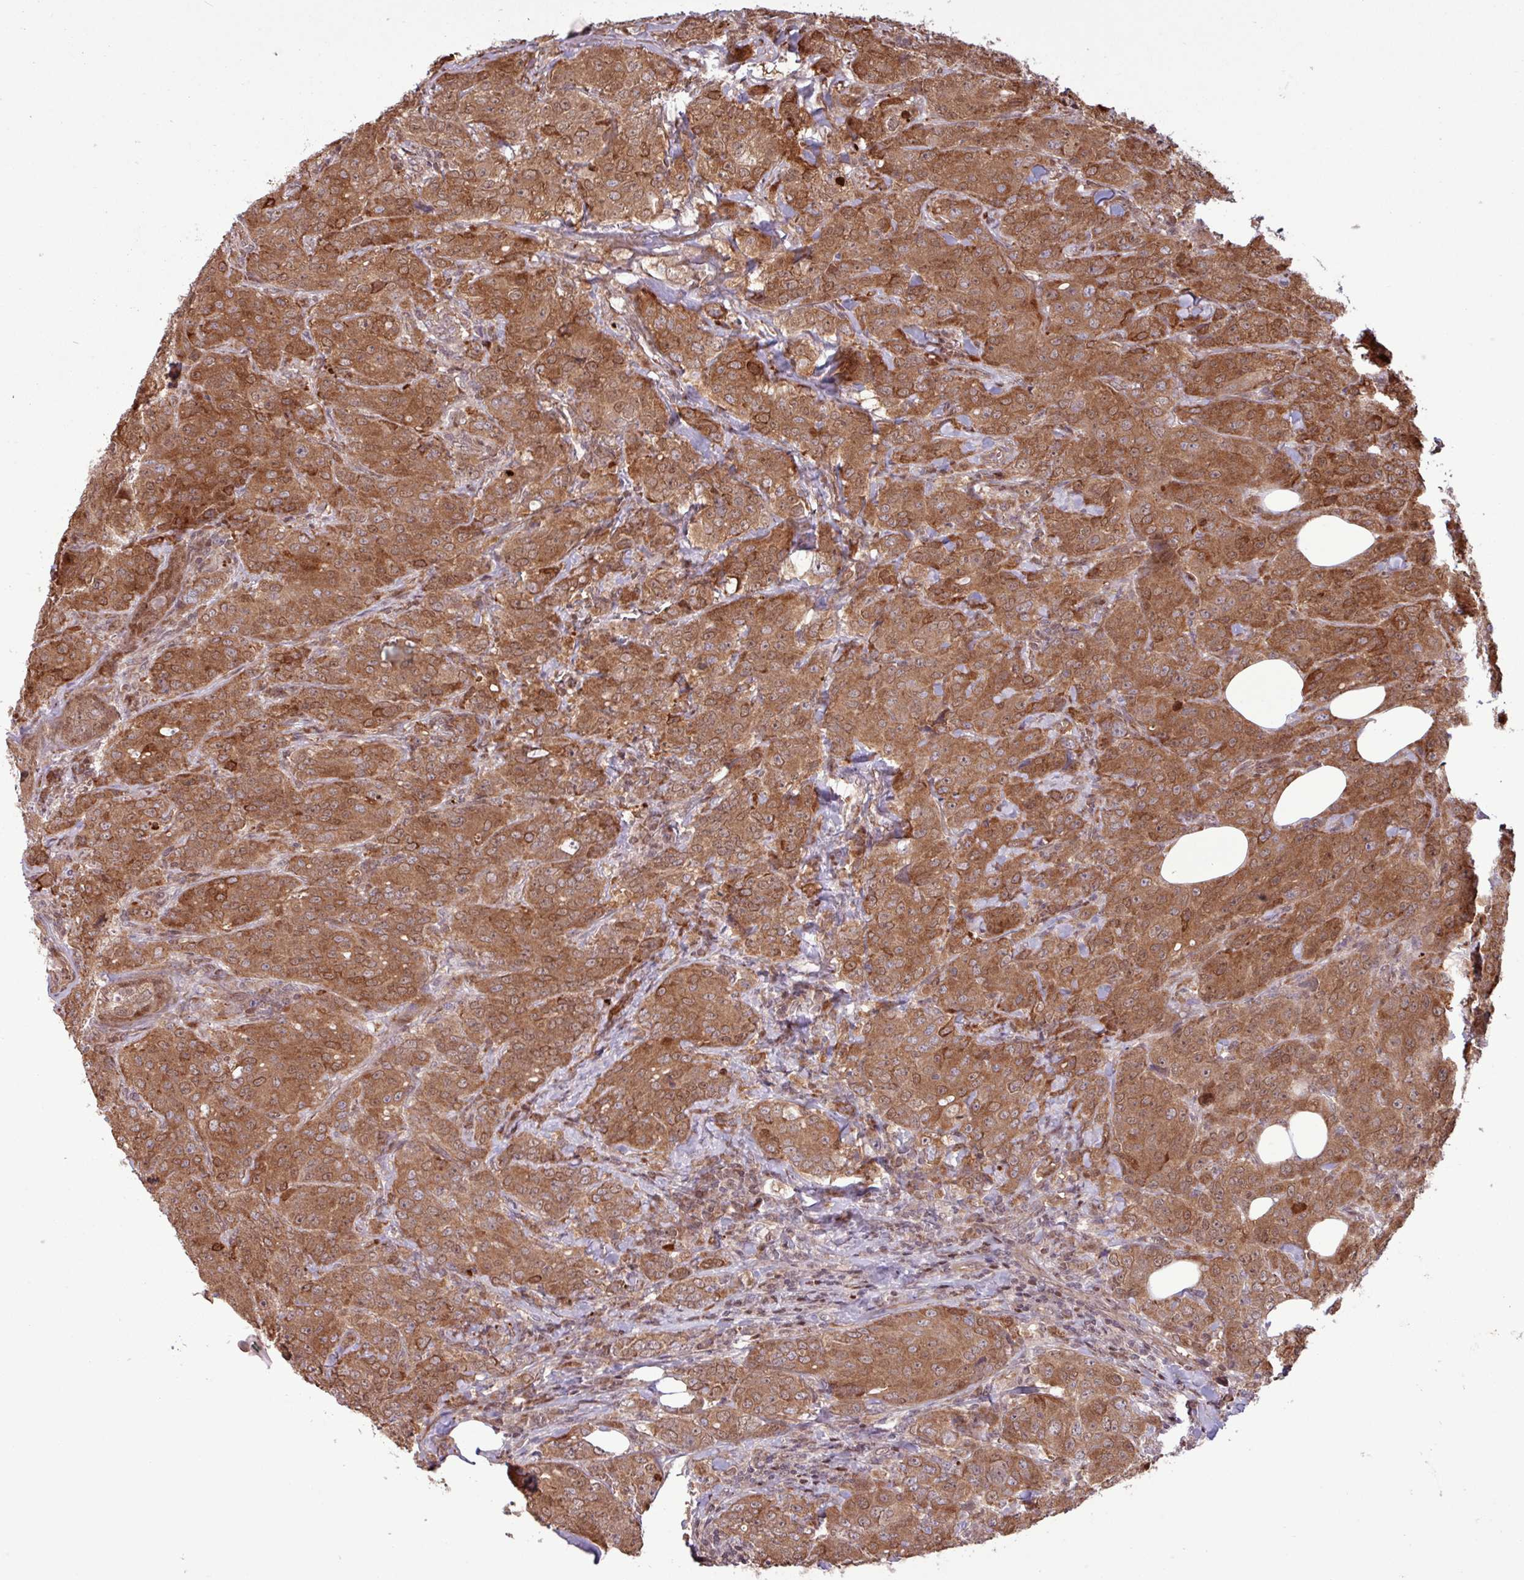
{"staining": {"intensity": "strong", "quantity": ">75%", "location": "cytoplasmic/membranous,nuclear"}, "tissue": "breast cancer", "cell_type": "Tumor cells", "image_type": "cancer", "snomed": [{"axis": "morphology", "description": "Duct carcinoma"}, {"axis": "topography", "description": "Breast"}], "caption": "Tumor cells reveal high levels of strong cytoplasmic/membranous and nuclear positivity in approximately >75% of cells in breast infiltrating ductal carcinoma. Nuclei are stained in blue.", "gene": "PDPR", "patient": {"sex": "female", "age": 43}}